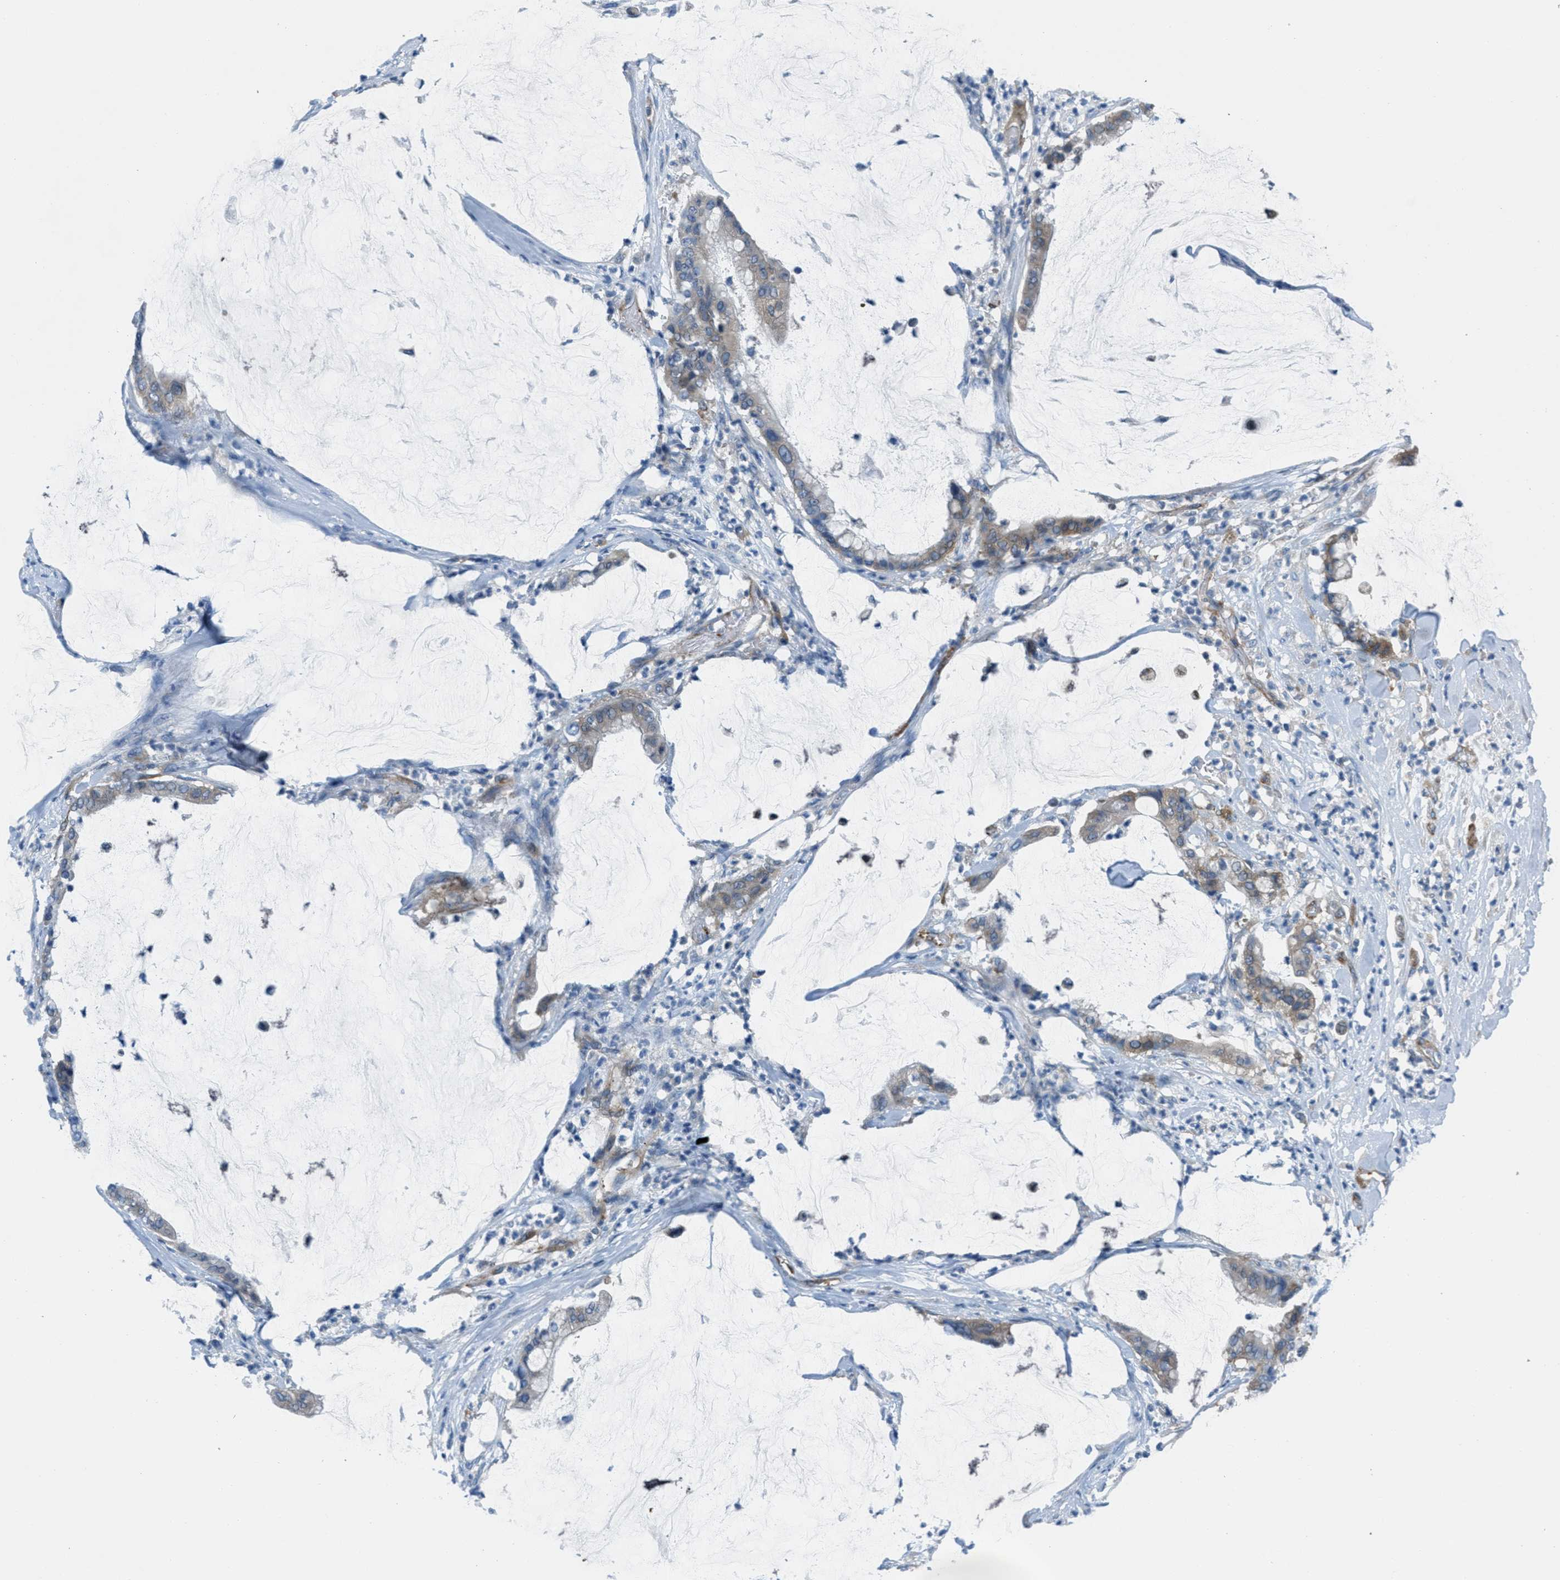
{"staining": {"intensity": "weak", "quantity": "25%-75%", "location": "cytoplasmic/membranous"}, "tissue": "pancreatic cancer", "cell_type": "Tumor cells", "image_type": "cancer", "snomed": [{"axis": "morphology", "description": "Adenocarcinoma, NOS"}, {"axis": "topography", "description": "Pancreas"}], "caption": "Weak cytoplasmic/membranous expression for a protein is identified in about 25%-75% of tumor cells of pancreatic cancer (adenocarcinoma) using IHC.", "gene": "MAPRE2", "patient": {"sex": "male", "age": 41}}